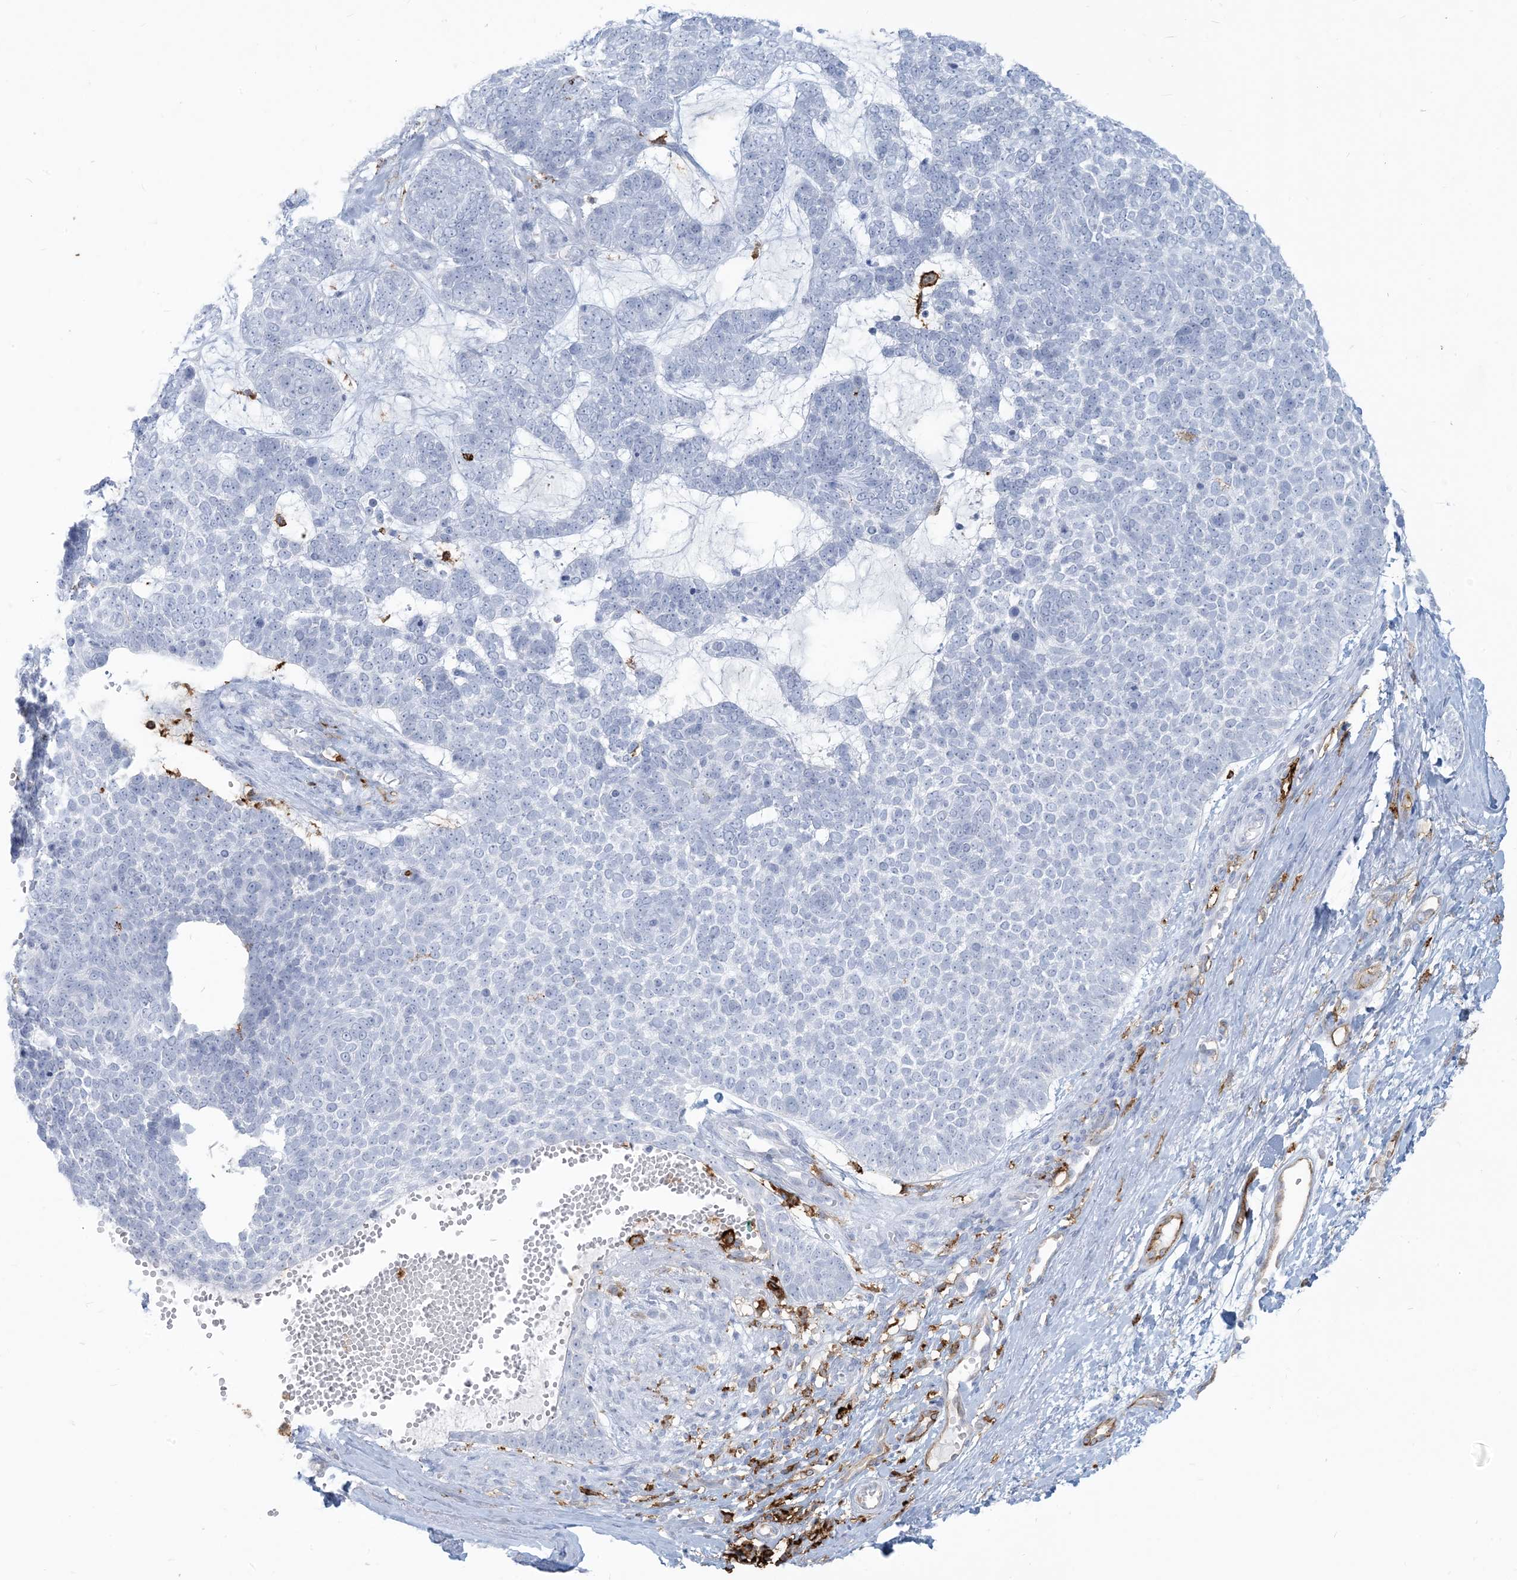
{"staining": {"intensity": "negative", "quantity": "none", "location": "none"}, "tissue": "skin cancer", "cell_type": "Tumor cells", "image_type": "cancer", "snomed": [{"axis": "morphology", "description": "Basal cell carcinoma"}, {"axis": "topography", "description": "Skin"}], "caption": "This photomicrograph is of skin cancer stained with immunohistochemistry (IHC) to label a protein in brown with the nuclei are counter-stained blue. There is no expression in tumor cells. Brightfield microscopy of immunohistochemistry stained with DAB (brown) and hematoxylin (blue), captured at high magnification.", "gene": "HLA-DRB1", "patient": {"sex": "female", "age": 81}}